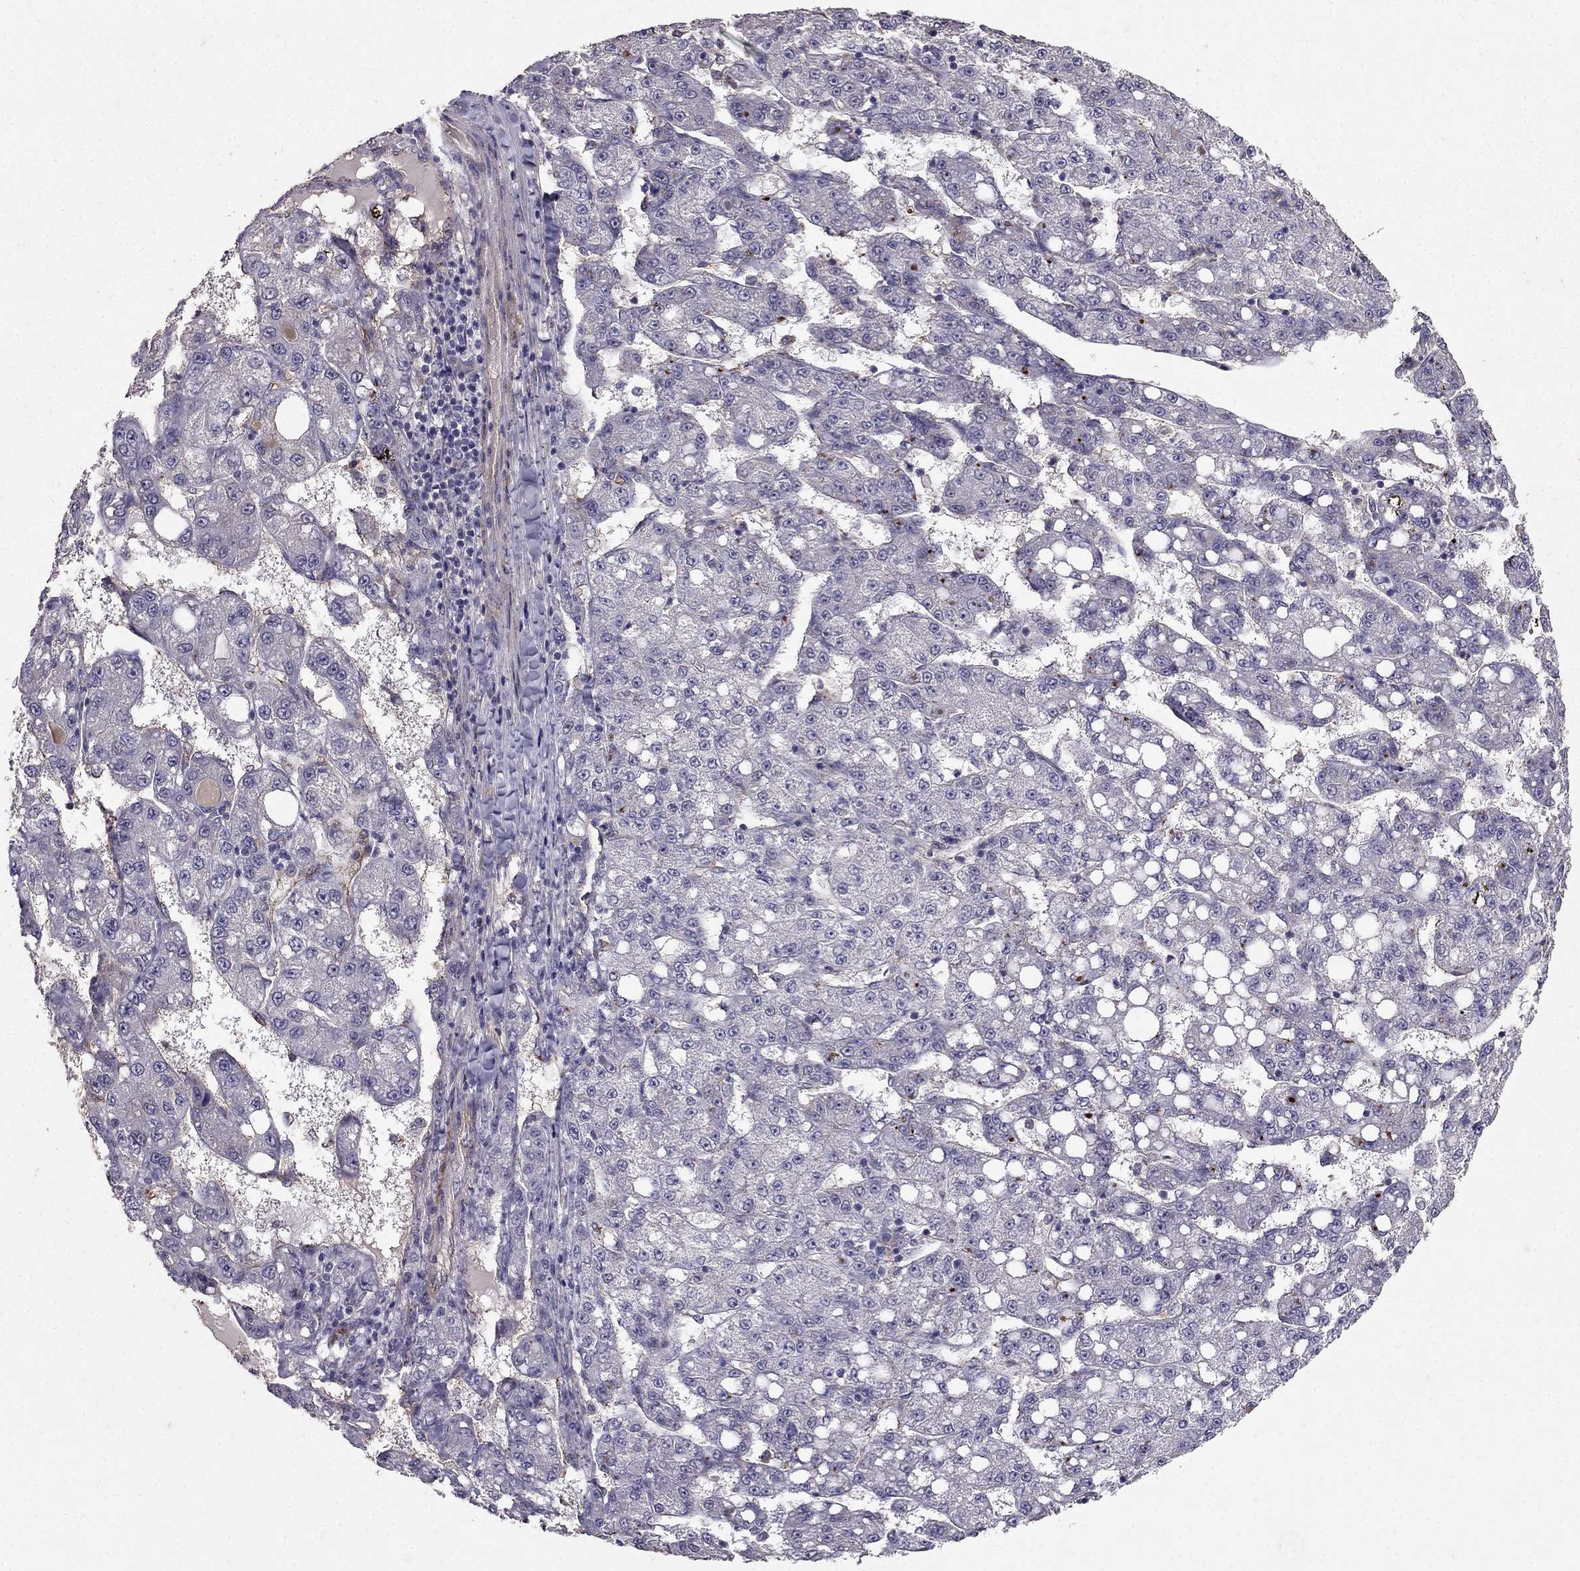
{"staining": {"intensity": "negative", "quantity": "none", "location": "none"}, "tissue": "liver cancer", "cell_type": "Tumor cells", "image_type": "cancer", "snomed": [{"axis": "morphology", "description": "Carcinoma, Hepatocellular, NOS"}, {"axis": "topography", "description": "Liver"}], "caption": "Human liver cancer stained for a protein using IHC demonstrates no expression in tumor cells.", "gene": "RASIP1", "patient": {"sex": "female", "age": 65}}